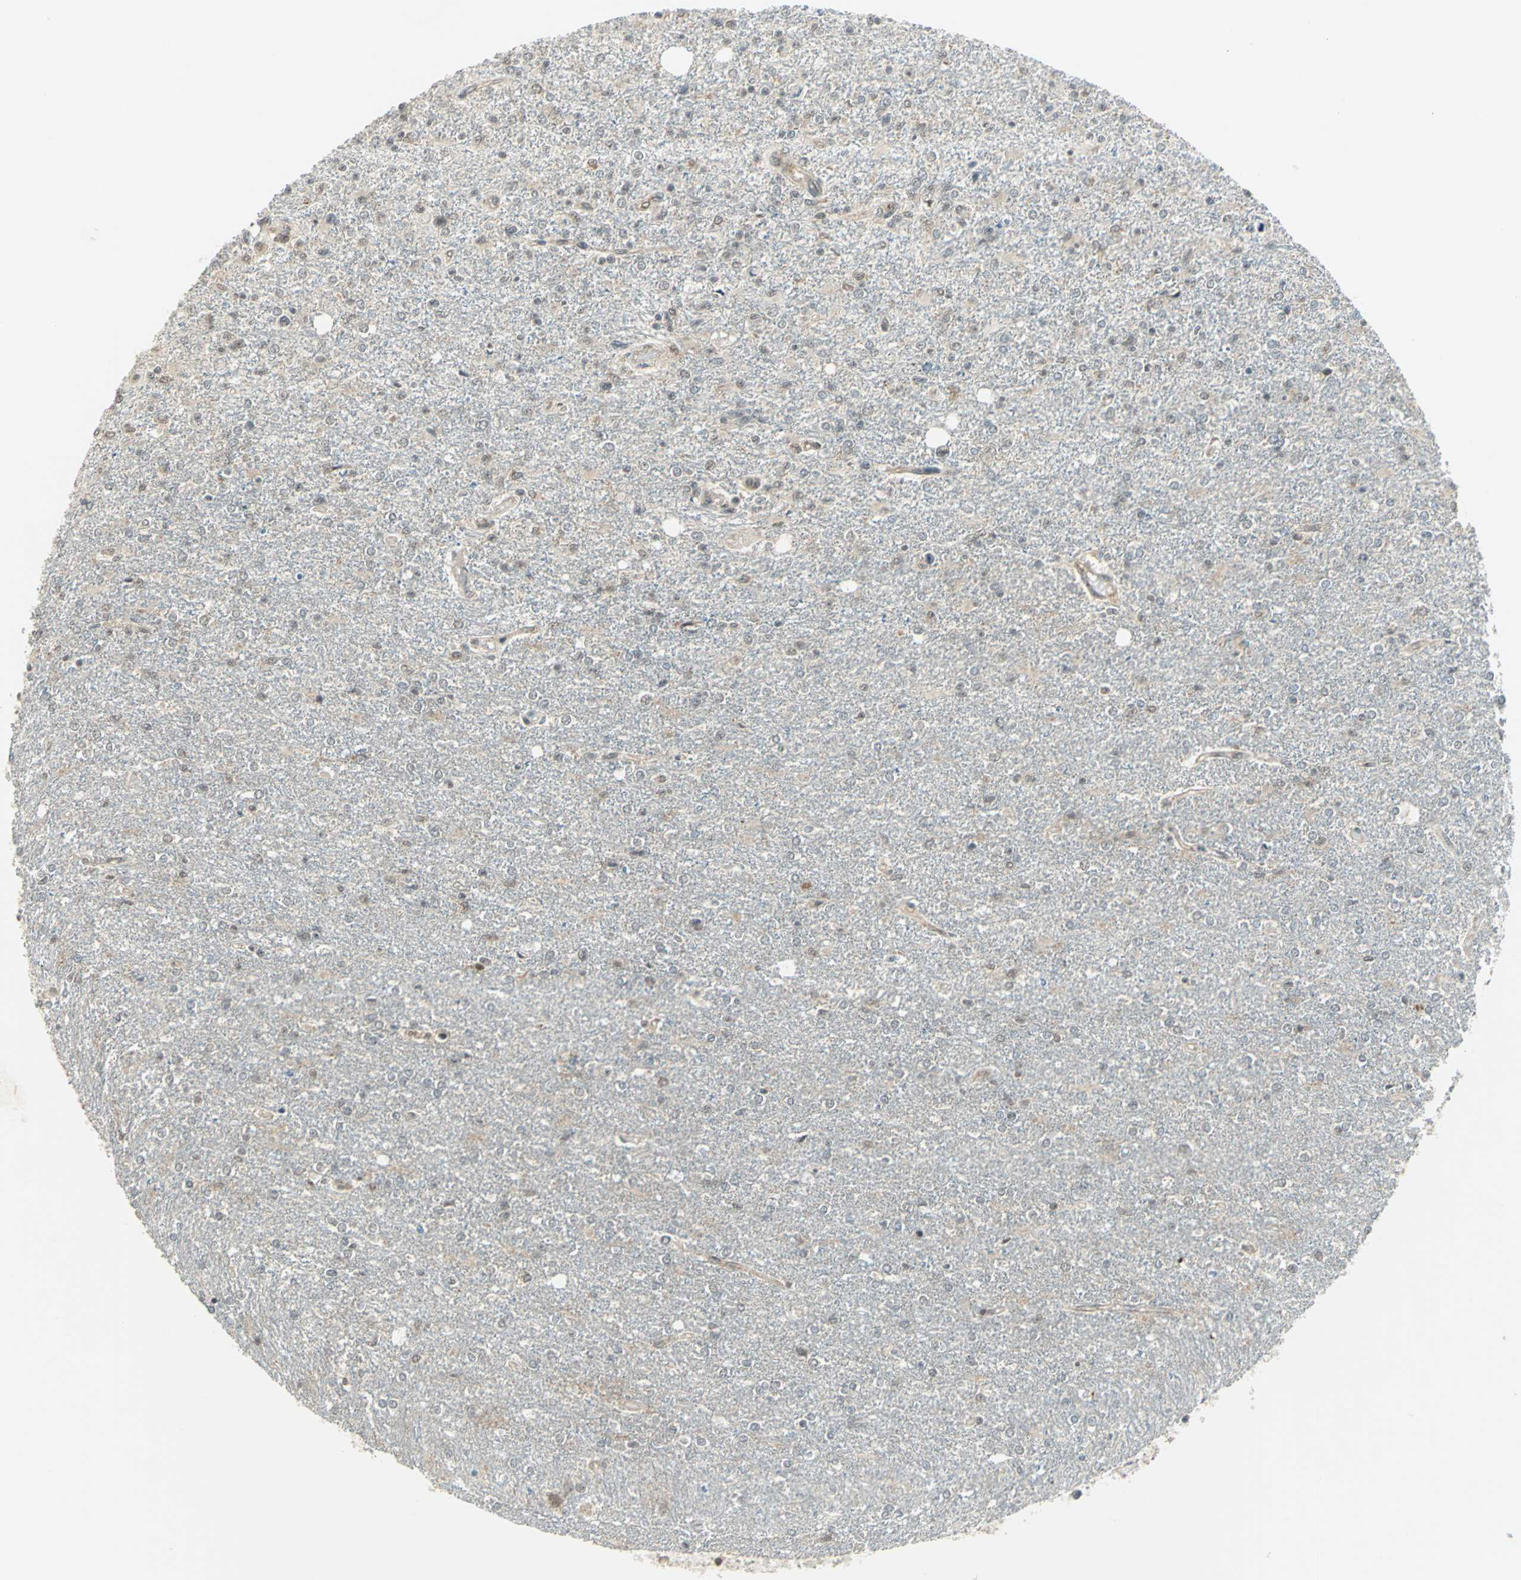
{"staining": {"intensity": "weak", "quantity": "25%-75%", "location": "cytoplasmic/membranous,nuclear"}, "tissue": "glioma", "cell_type": "Tumor cells", "image_type": "cancer", "snomed": [{"axis": "morphology", "description": "Glioma, malignant, High grade"}, {"axis": "topography", "description": "Cerebral cortex"}], "caption": "Glioma stained for a protein displays weak cytoplasmic/membranous and nuclear positivity in tumor cells.", "gene": "PLAGL2", "patient": {"sex": "male", "age": 76}}